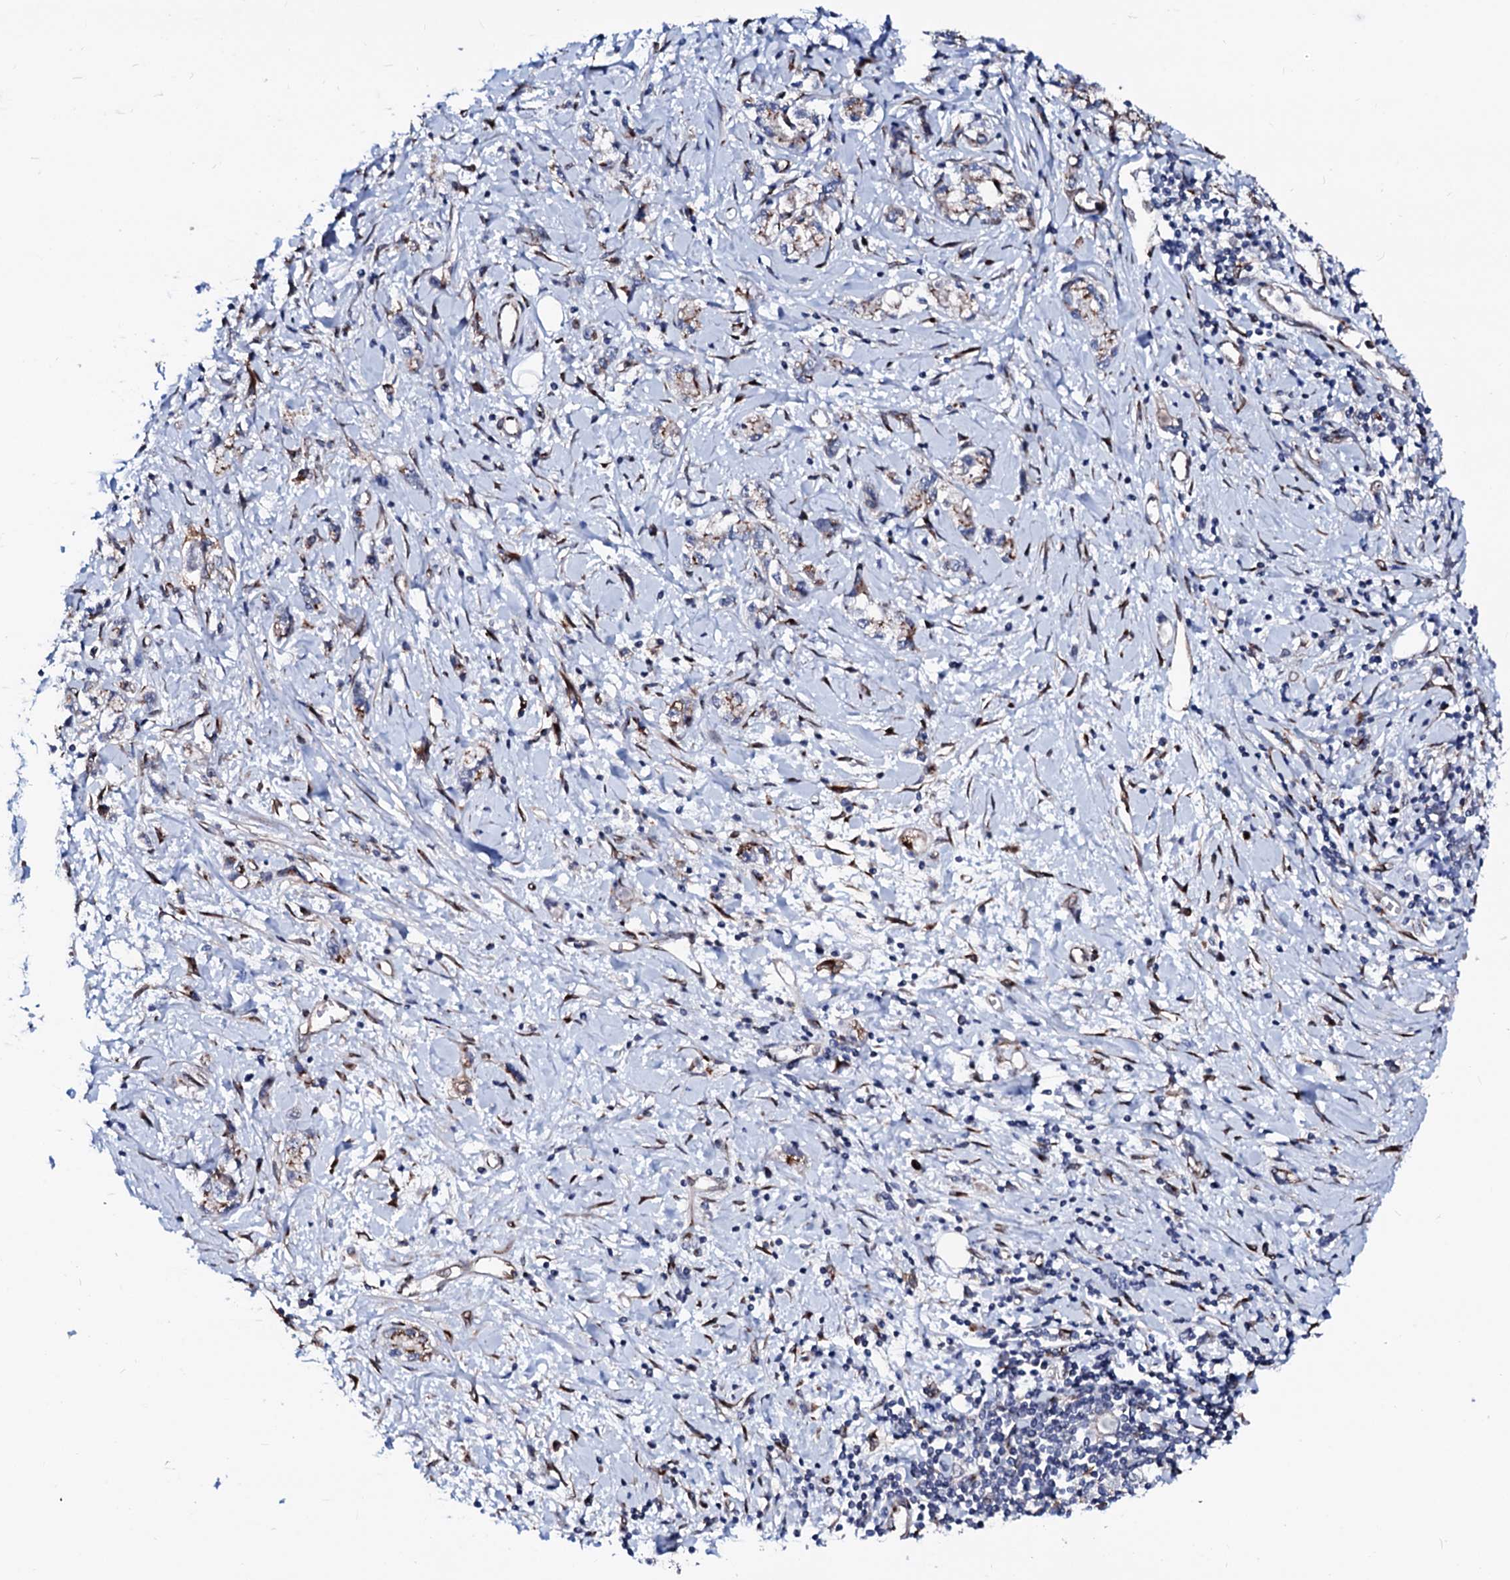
{"staining": {"intensity": "weak", "quantity": "25%-75%", "location": "cytoplasmic/membranous"}, "tissue": "stomach cancer", "cell_type": "Tumor cells", "image_type": "cancer", "snomed": [{"axis": "morphology", "description": "Adenocarcinoma, NOS"}, {"axis": "topography", "description": "Stomach"}], "caption": "Stomach cancer (adenocarcinoma) tissue exhibits weak cytoplasmic/membranous staining in approximately 25%-75% of tumor cells, visualized by immunohistochemistry.", "gene": "TMCO3", "patient": {"sex": "female", "age": 76}}